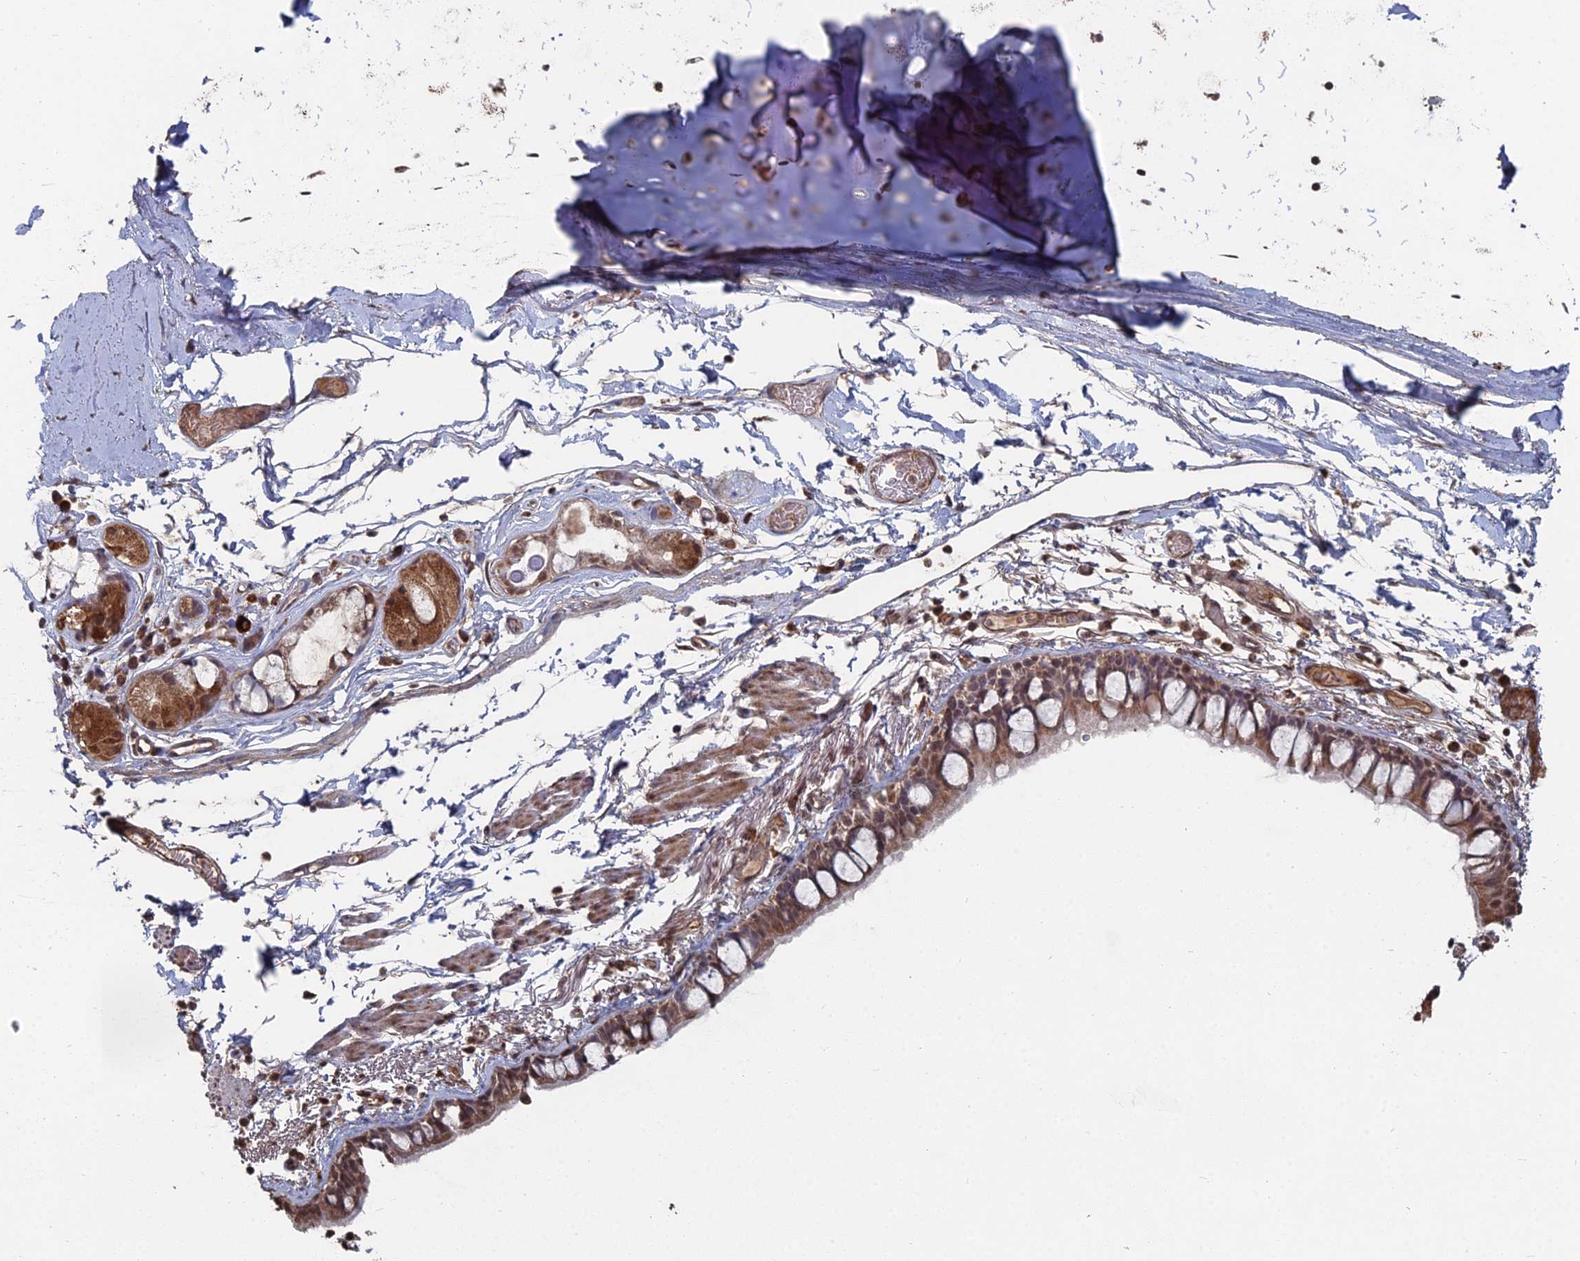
{"staining": {"intensity": "moderate", "quantity": ">75%", "location": "cytoplasmic/membranous,nuclear"}, "tissue": "bronchus", "cell_type": "Respiratory epithelial cells", "image_type": "normal", "snomed": [{"axis": "morphology", "description": "Normal tissue, NOS"}, {"axis": "topography", "description": "Cartilage tissue"}], "caption": "This is a histology image of immunohistochemistry (IHC) staining of normal bronchus, which shows moderate positivity in the cytoplasmic/membranous,nuclear of respiratory epithelial cells.", "gene": "CCNP", "patient": {"sex": "male", "age": 63}}